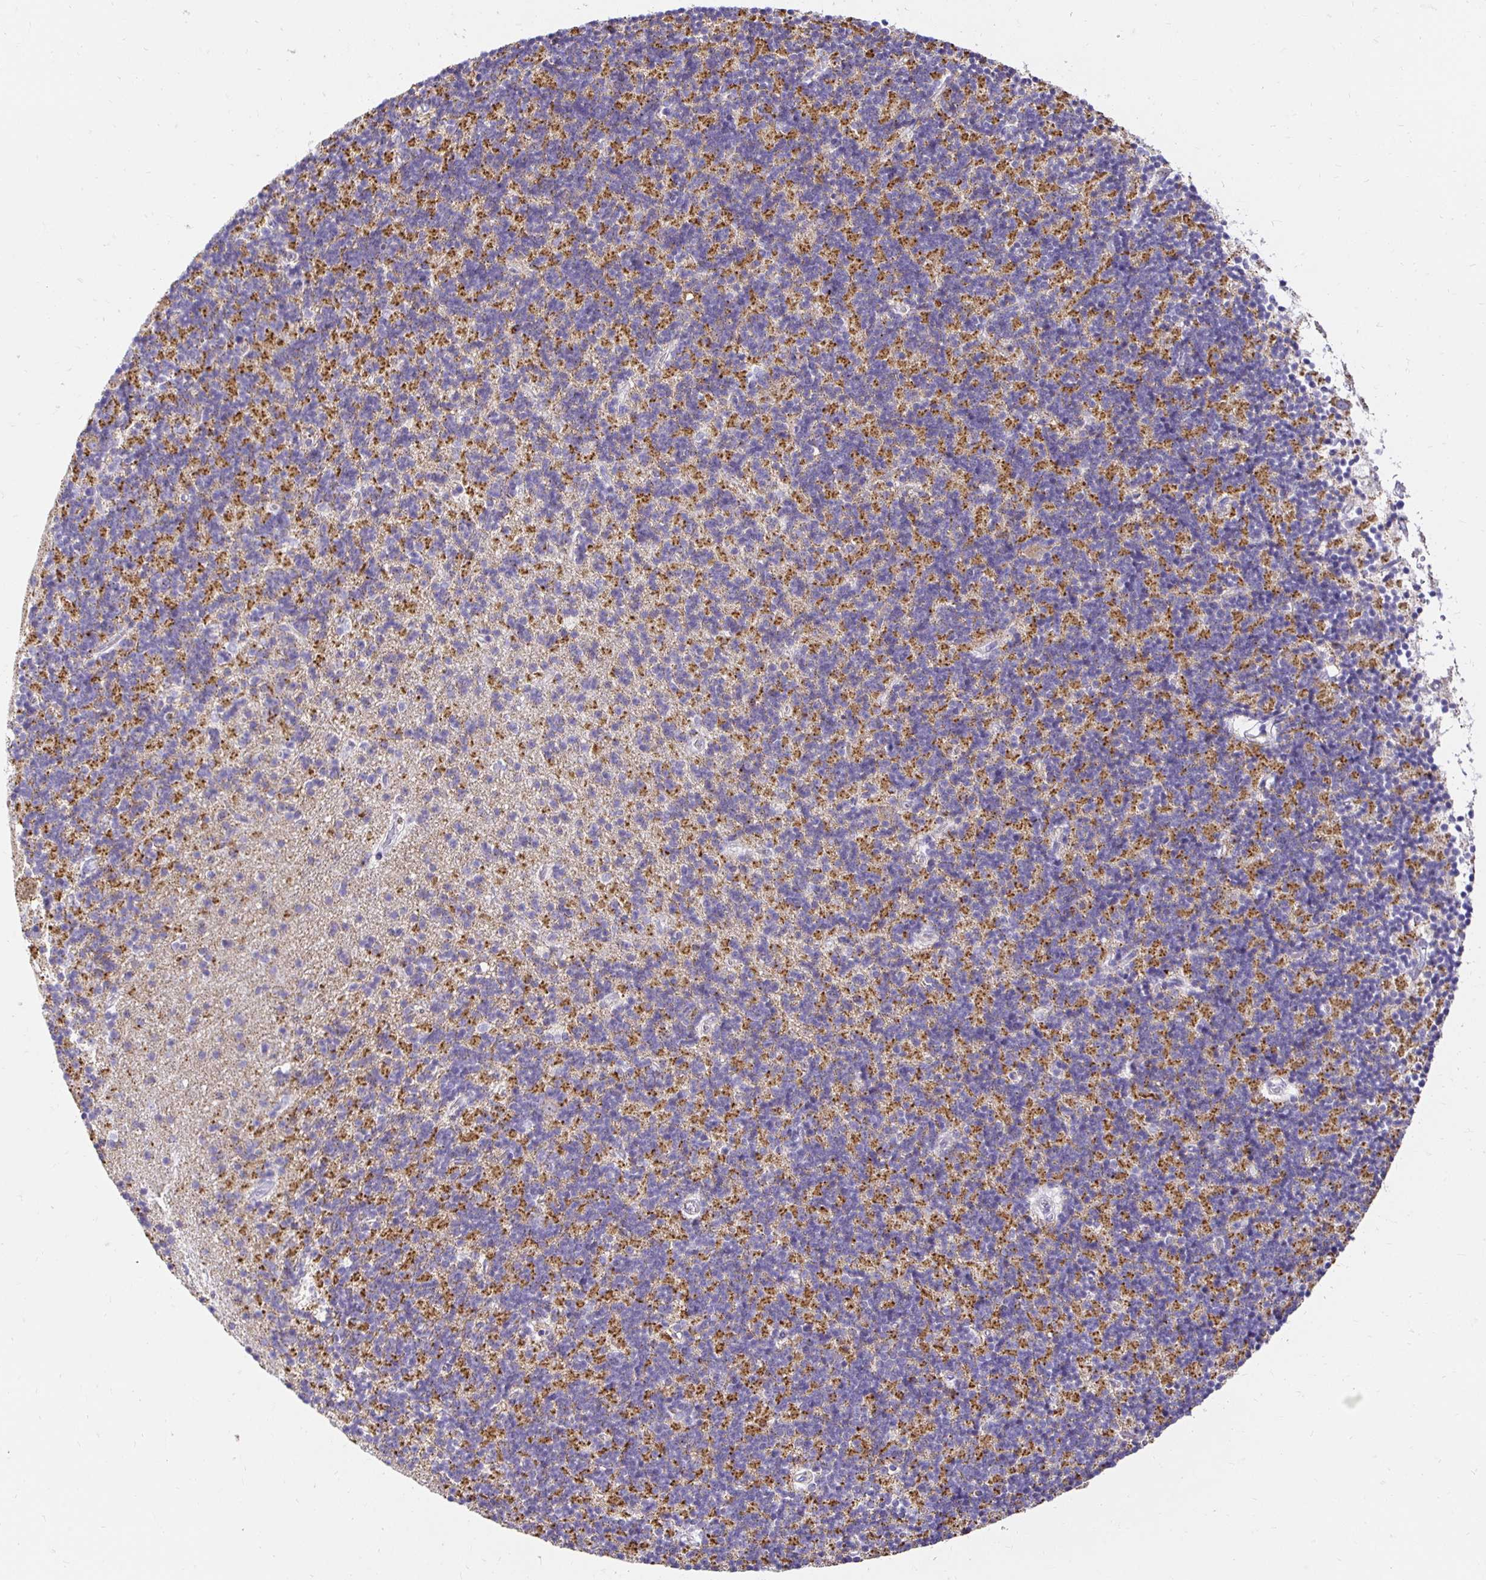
{"staining": {"intensity": "moderate", "quantity": "25%-75%", "location": "cytoplasmic/membranous"}, "tissue": "cerebellum", "cell_type": "Cells in granular layer", "image_type": "normal", "snomed": [{"axis": "morphology", "description": "Normal tissue, NOS"}, {"axis": "topography", "description": "Cerebellum"}], "caption": "A histopathology image of human cerebellum stained for a protein demonstrates moderate cytoplasmic/membranous brown staining in cells in granular layer.", "gene": "PLAAT2", "patient": {"sex": "male", "age": 54}}